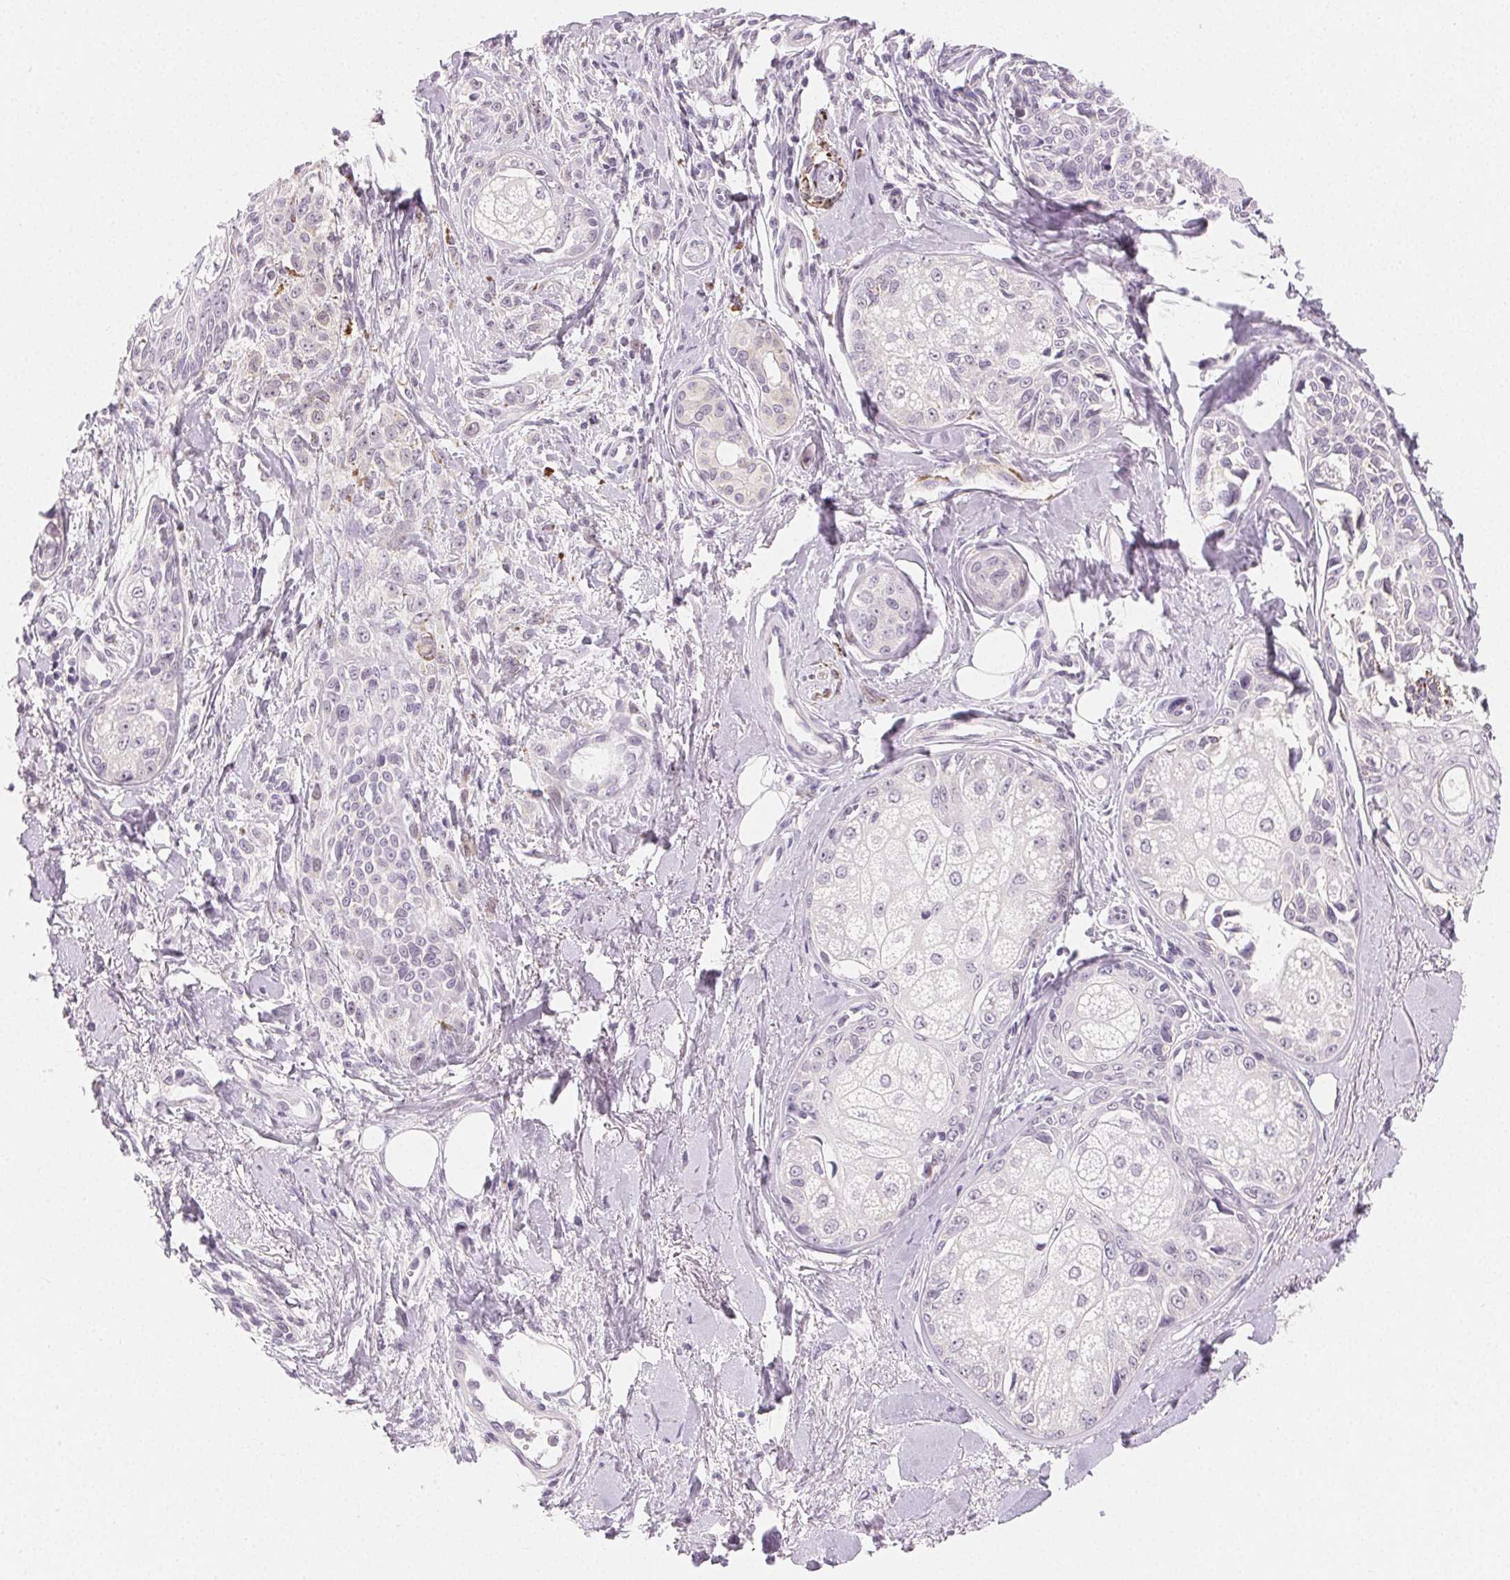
{"staining": {"intensity": "negative", "quantity": "none", "location": "none"}, "tissue": "melanoma", "cell_type": "Tumor cells", "image_type": "cancer", "snomed": [{"axis": "morphology", "description": "Malignant melanoma, NOS"}, {"axis": "topography", "description": "Skin"}], "caption": "Malignant melanoma was stained to show a protein in brown. There is no significant expression in tumor cells. The staining was performed using DAB to visualize the protein expression in brown, while the nuclei were stained in blue with hematoxylin (Magnification: 20x).", "gene": "MYBL1", "patient": {"sex": "female", "age": 86}}